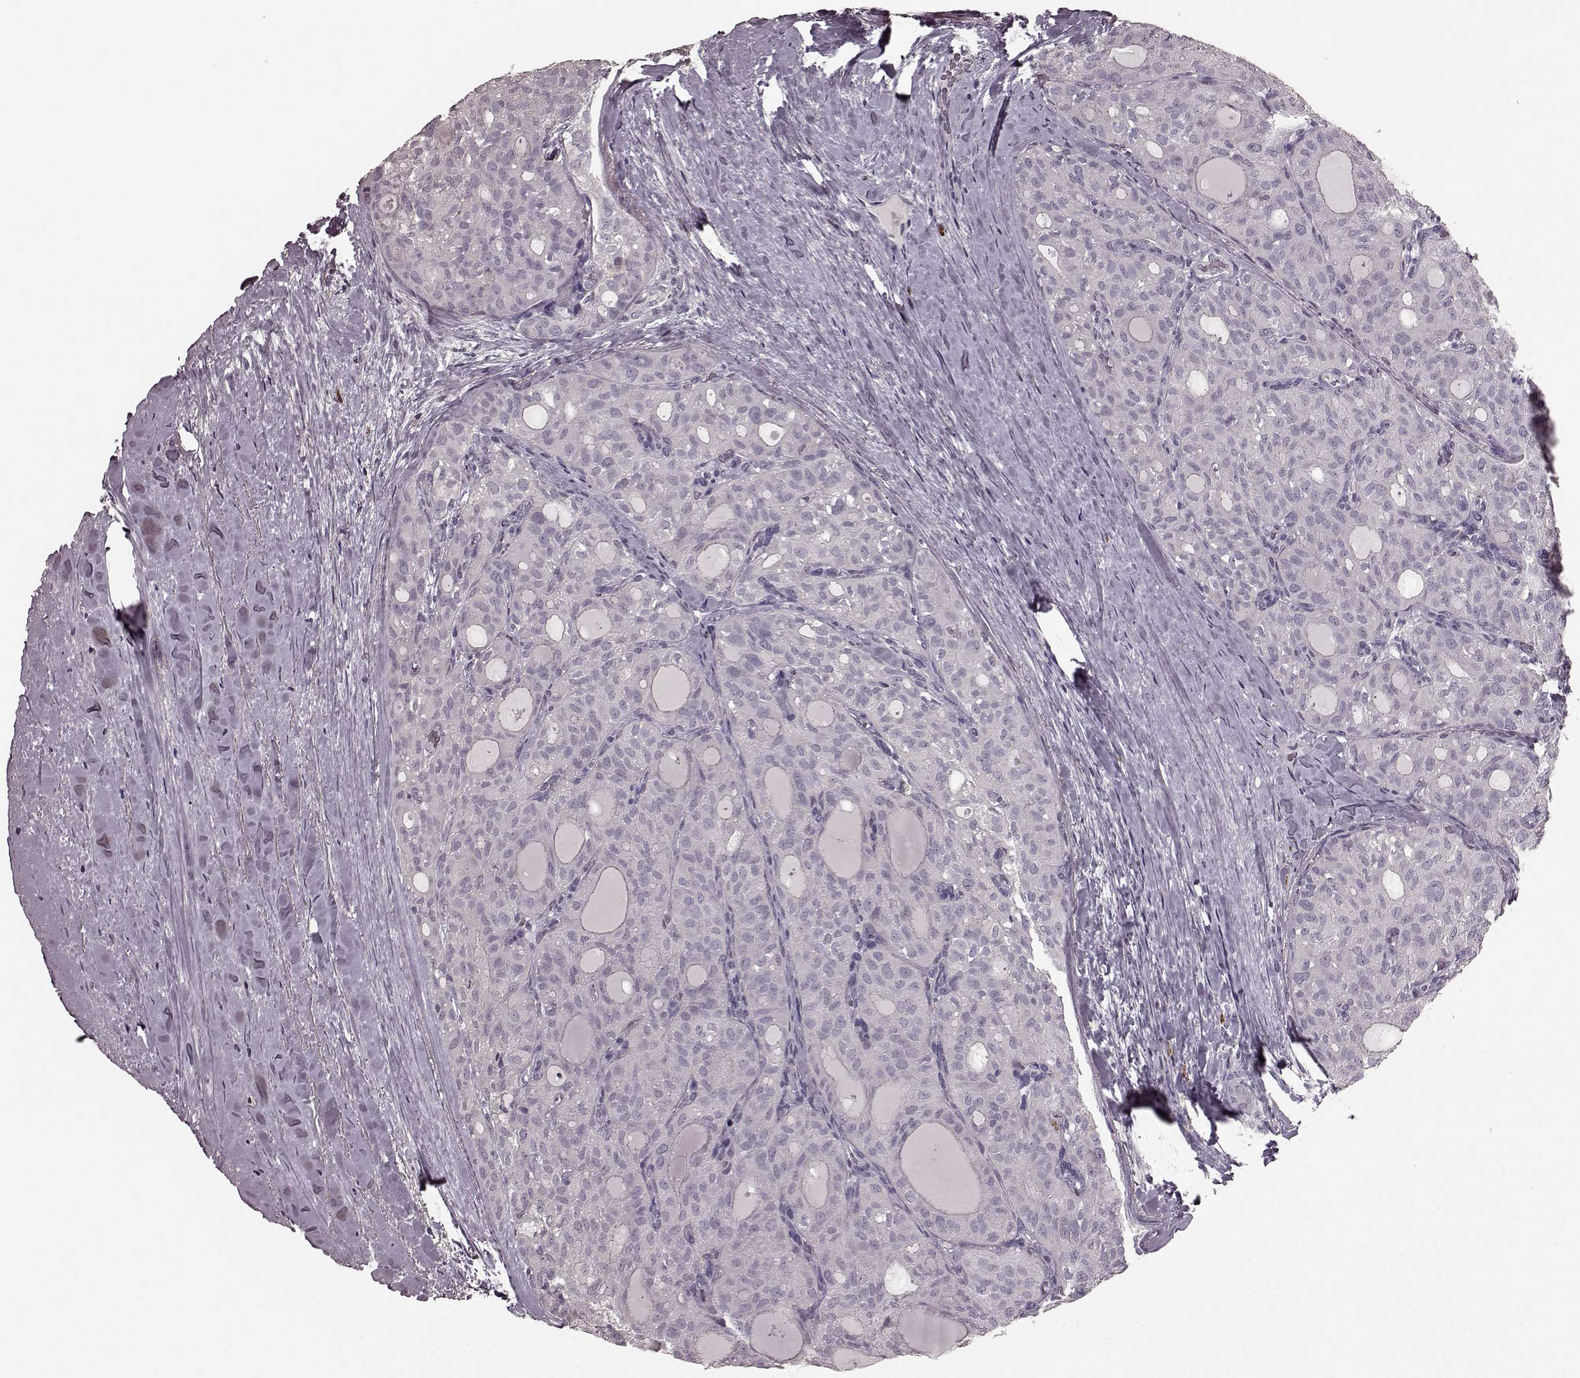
{"staining": {"intensity": "negative", "quantity": "none", "location": "none"}, "tissue": "thyroid cancer", "cell_type": "Tumor cells", "image_type": "cancer", "snomed": [{"axis": "morphology", "description": "Follicular adenoma carcinoma, NOS"}, {"axis": "topography", "description": "Thyroid gland"}], "caption": "A micrograph of follicular adenoma carcinoma (thyroid) stained for a protein exhibits no brown staining in tumor cells.", "gene": "CD28", "patient": {"sex": "male", "age": 75}}